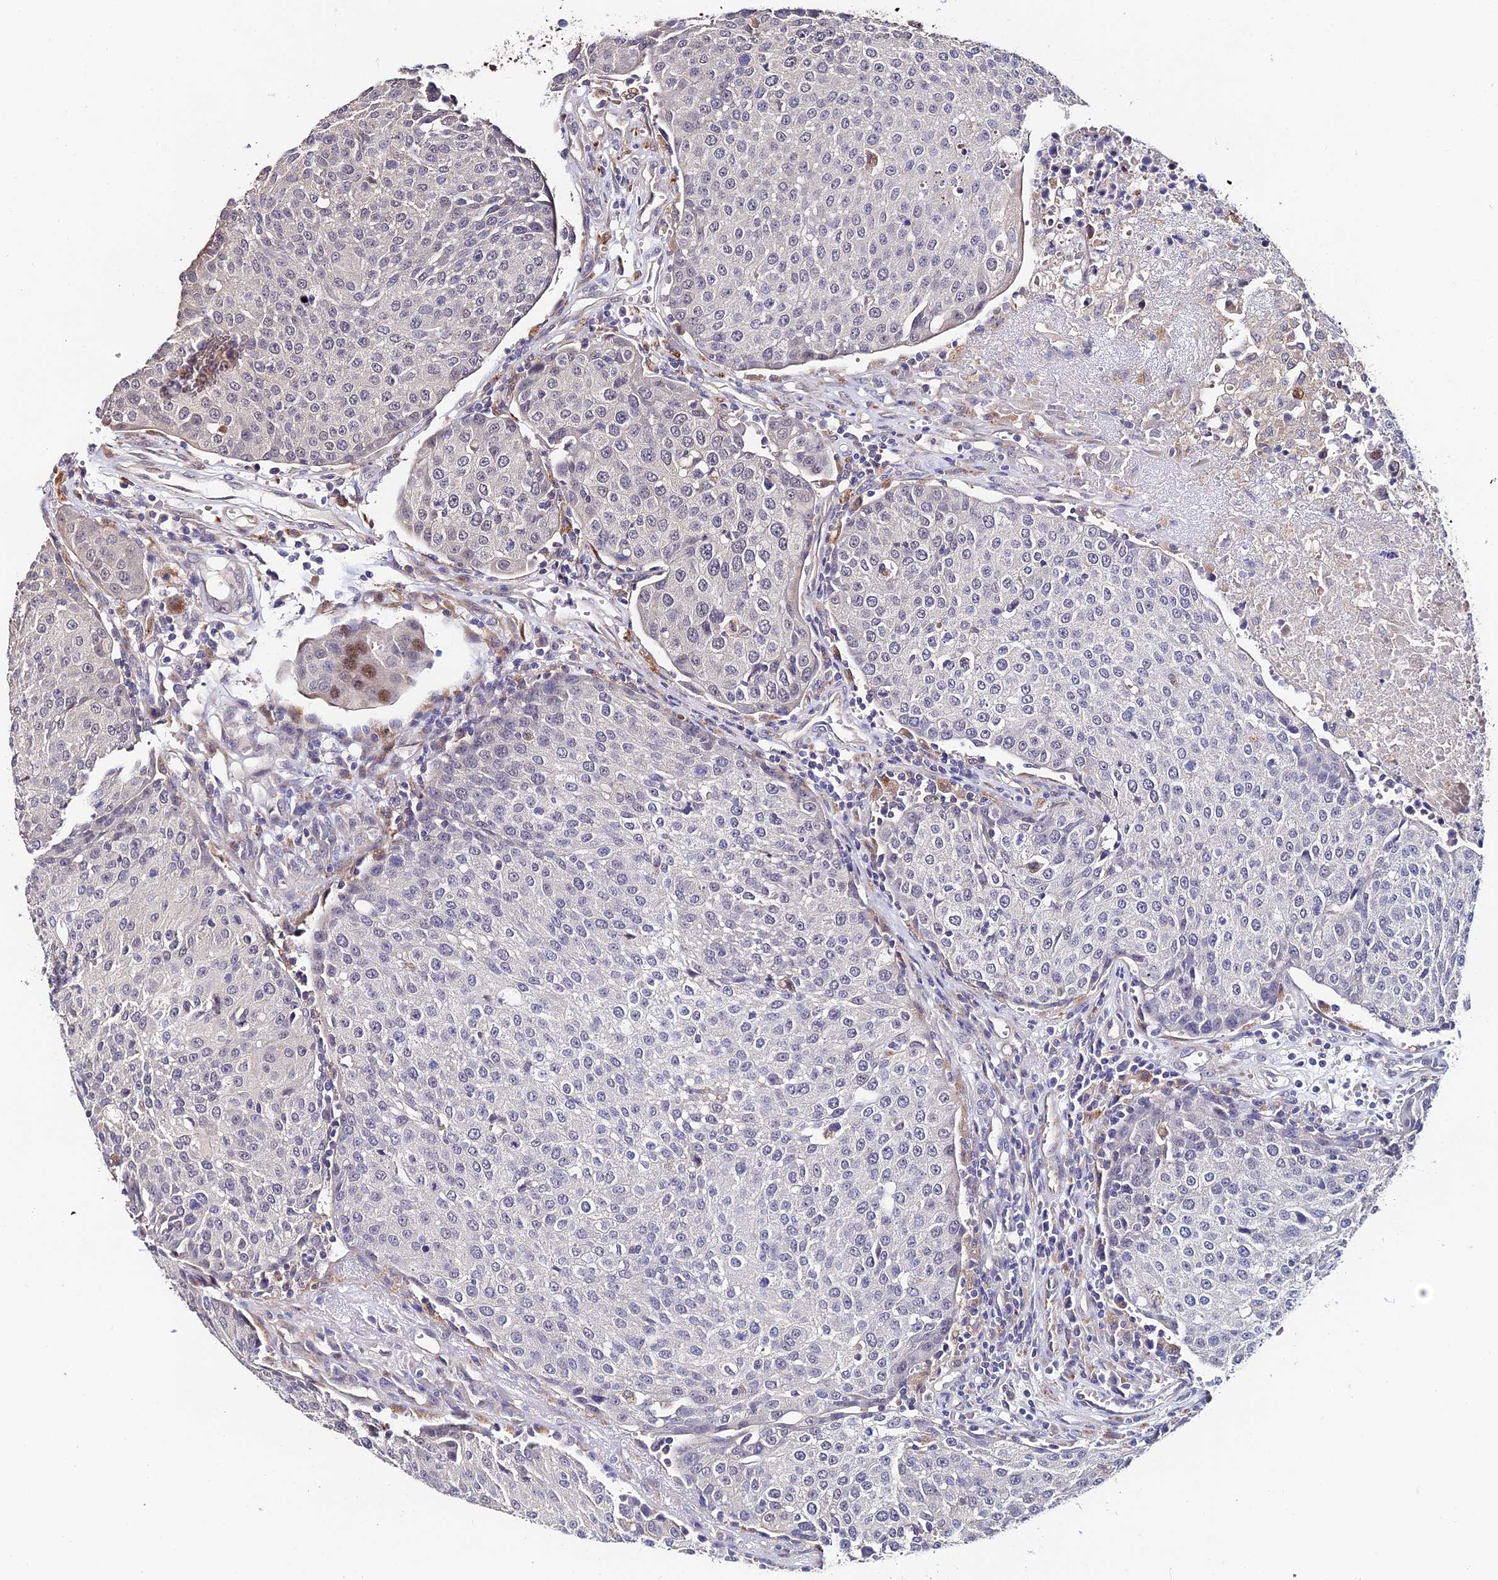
{"staining": {"intensity": "negative", "quantity": "none", "location": "none"}, "tissue": "urothelial cancer", "cell_type": "Tumor cells", "image_type": "cancer", "snomed": [{"axis": "morphology", "description": "Urothelial carcinoma, High grade"}, {"axis": "topography", "description": "Urinary bladder"}], "caption": "Tumor cells are negative for protein expression in human urothelial cancer. (Brightfield microscopy of DAB IHC at high magnification).", "gene": "ACTR5", "patient": {"sex": "female", "age": 85}}